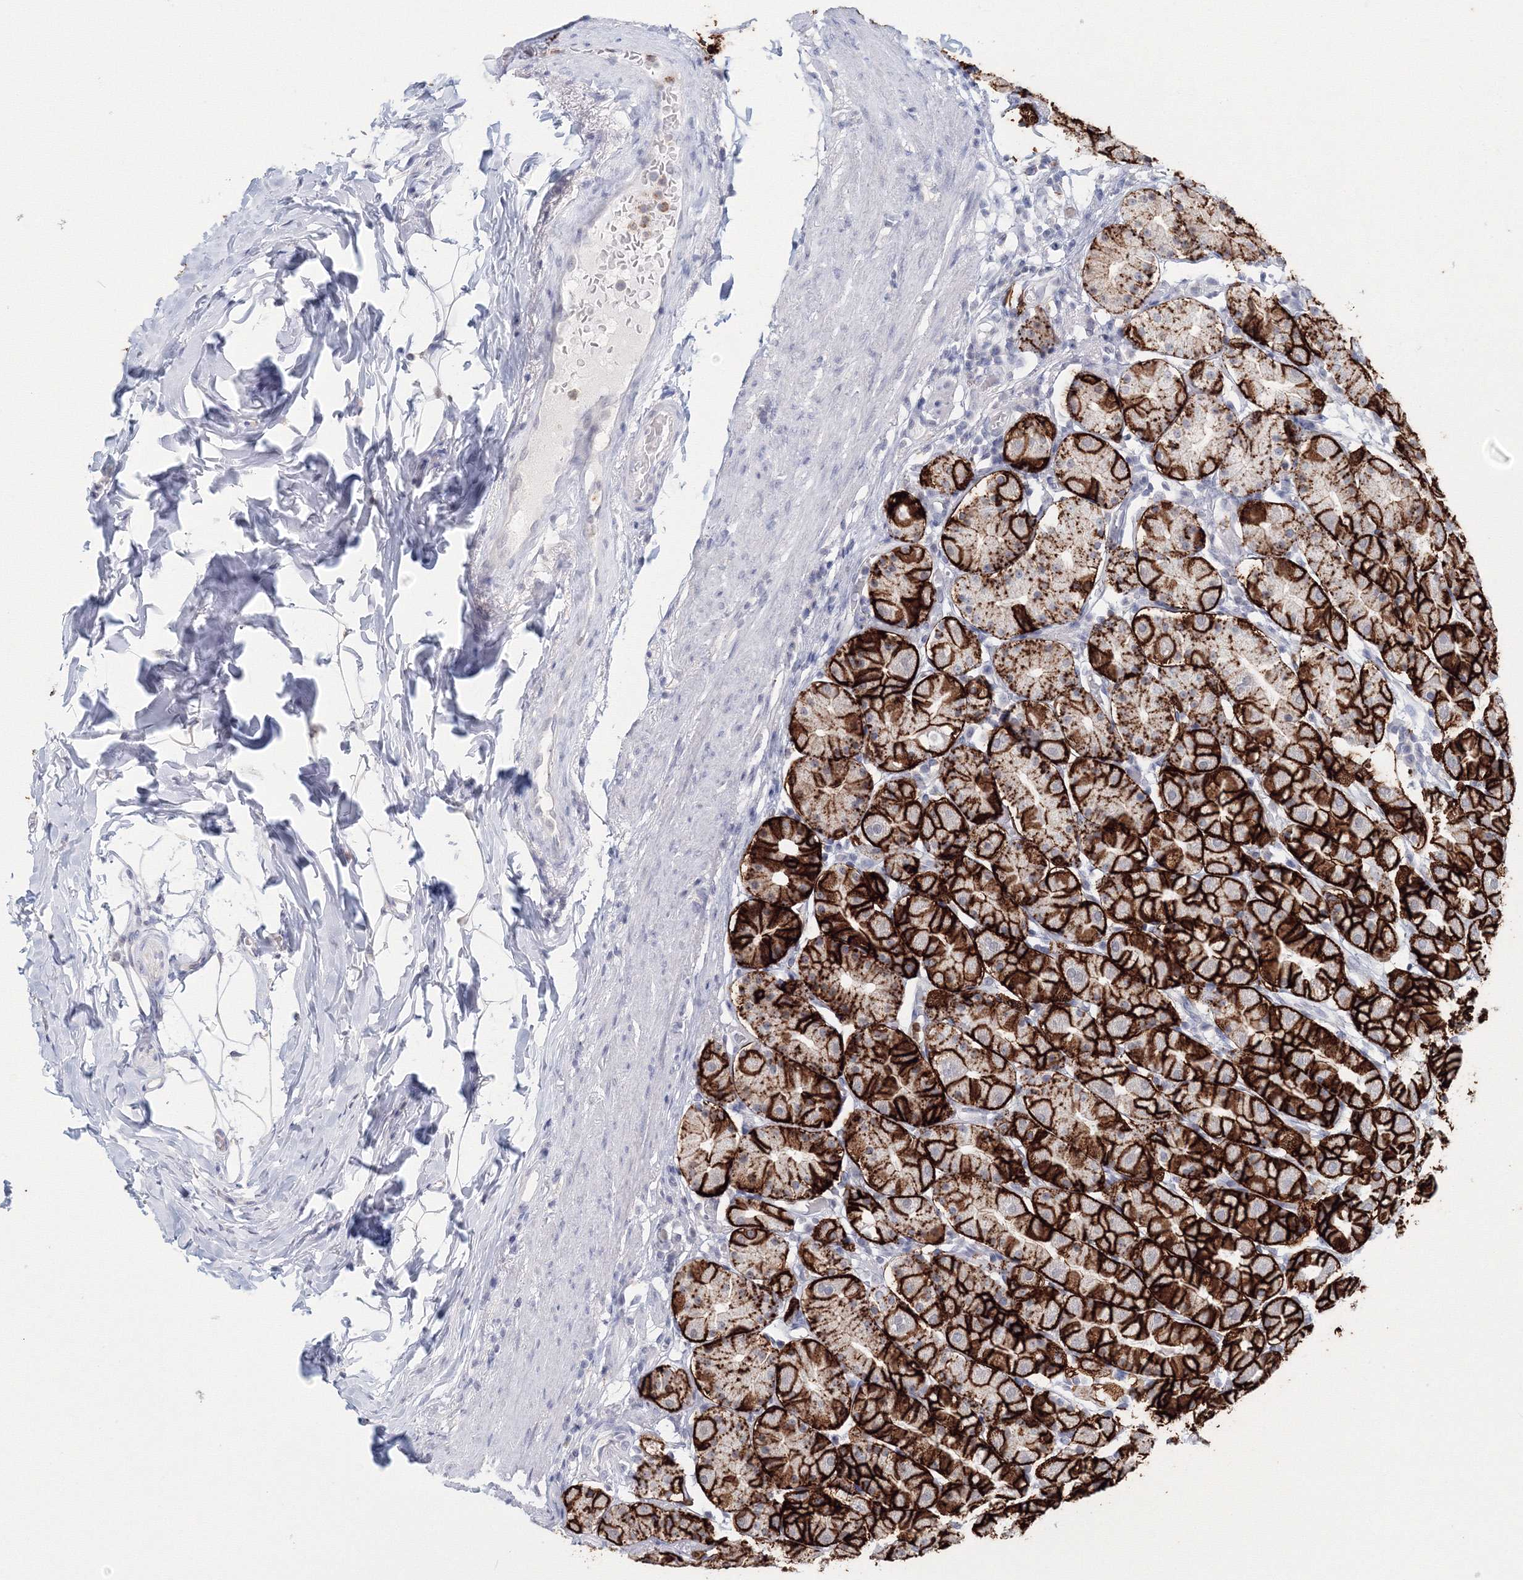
{"staining": {"intensity": "strong", "quantity": ">75%", "location": "cytoplasmic/membranous"}, "tissue": "stomach", "cell_type": "Glandular cells", "image_type": "normal", "snomed": [{"axis": "morphology", "description": "Normal tissue, NOS"}, {"axis": "topography", "description": "Stomach, upper"}], "caption": "Immunohistochemical staining of normal human stomach exhibits >75% levels of strong cytoplasmic/membranous protein staining in approximately >75% of glandular cells.", "gene": "VSIG1", "patient": {"sex": "male", "age": 68}}